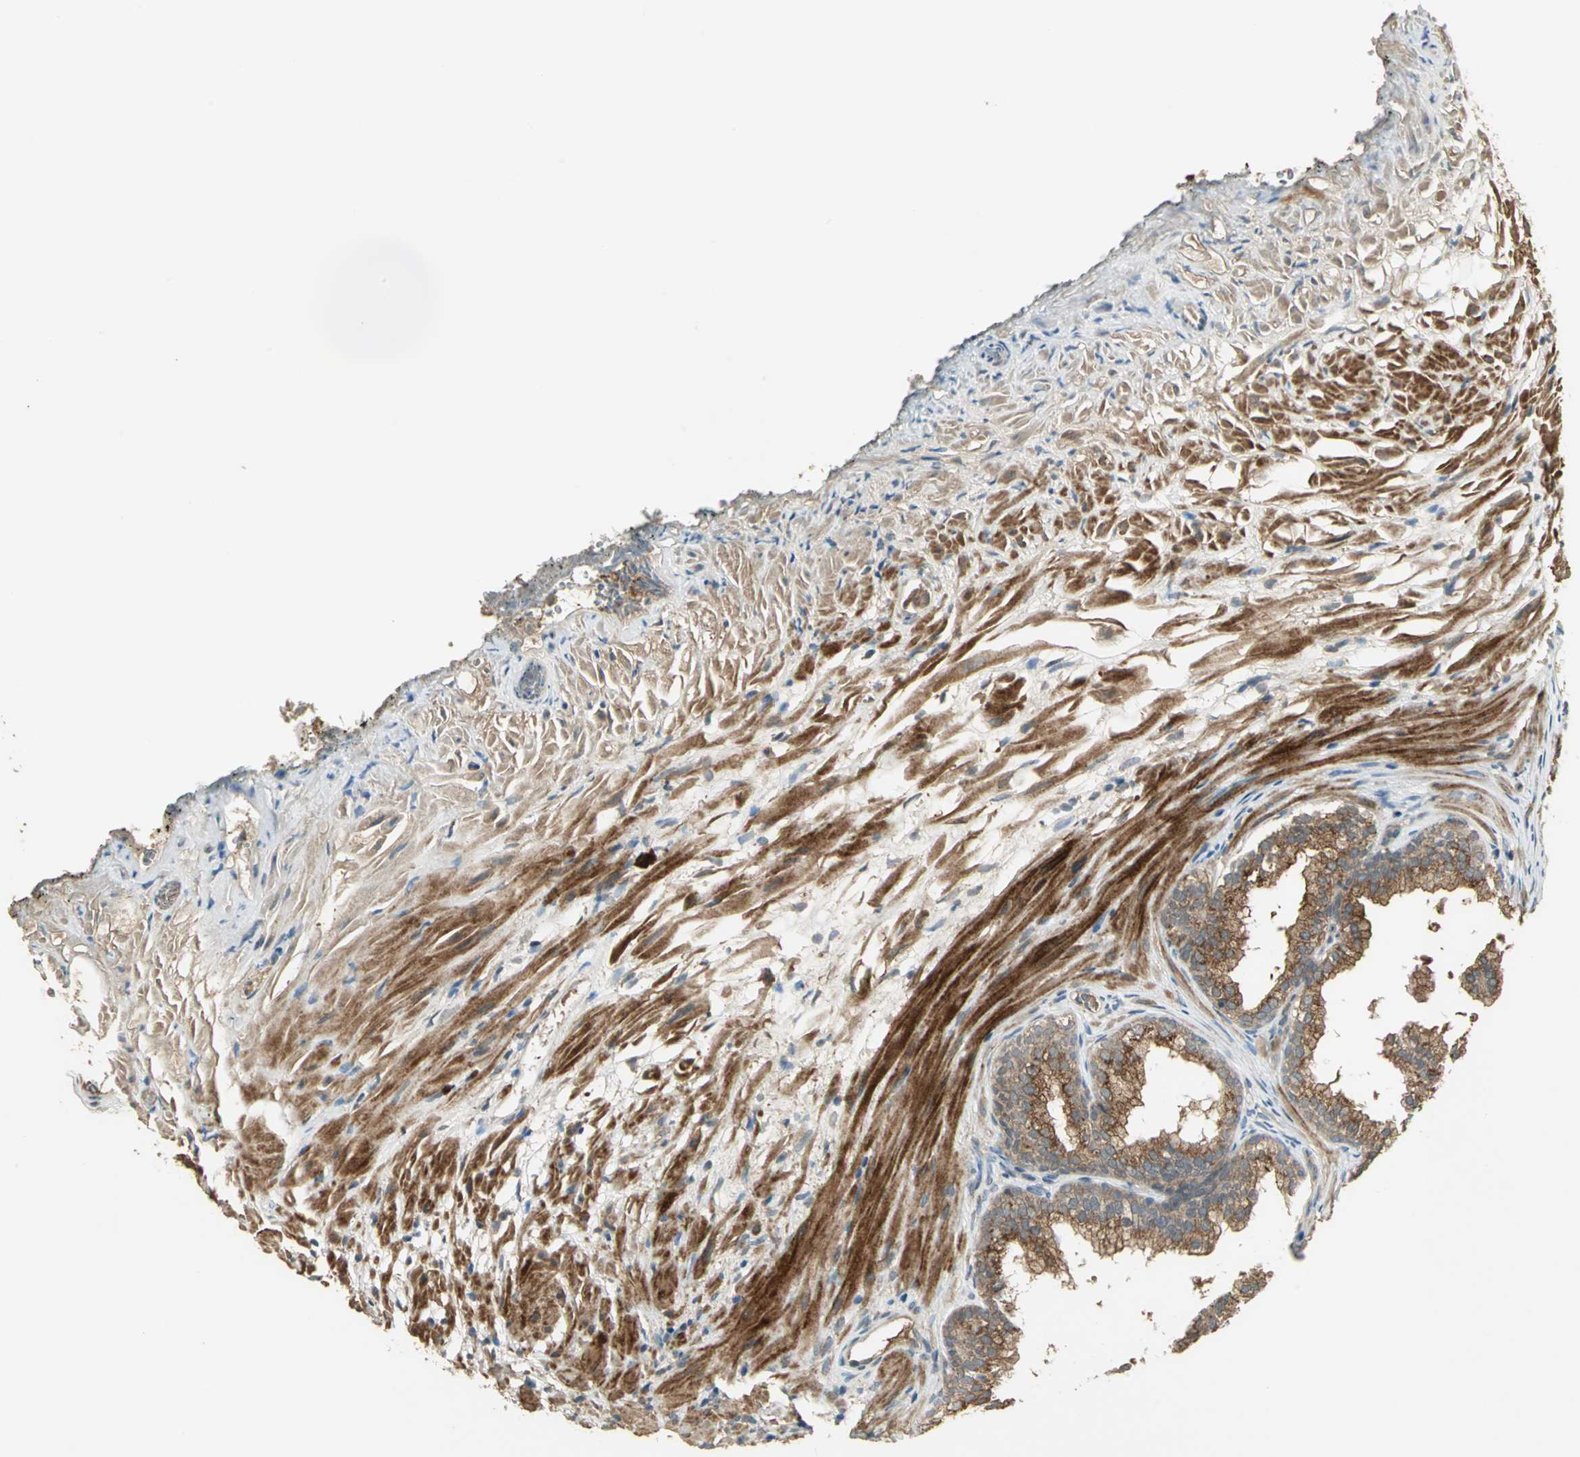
{"staining": {"intensity": "moderate", "quantity": ">75%", "location": "cytoplasmic/membranous"}, "tissue": "prostate", "cell_type": "Glandular cells", "image_type": "normal", "snomed": [{"axis": "morphology", "description": "Normal tissue, NOS"}, {"axis": "topography", "description": "Prostate"}], "caption": "A brown stain shows moderate cytoplasmic/membranous expression of a protein in glandular cells of benign prostate. The protein is stained brown, and the nuclei are stained in blue (DAB IHC with brightfield microscopy, high magnification).", "gene": "KEAP1", "patient": {"sex": "male", "age": 76}}